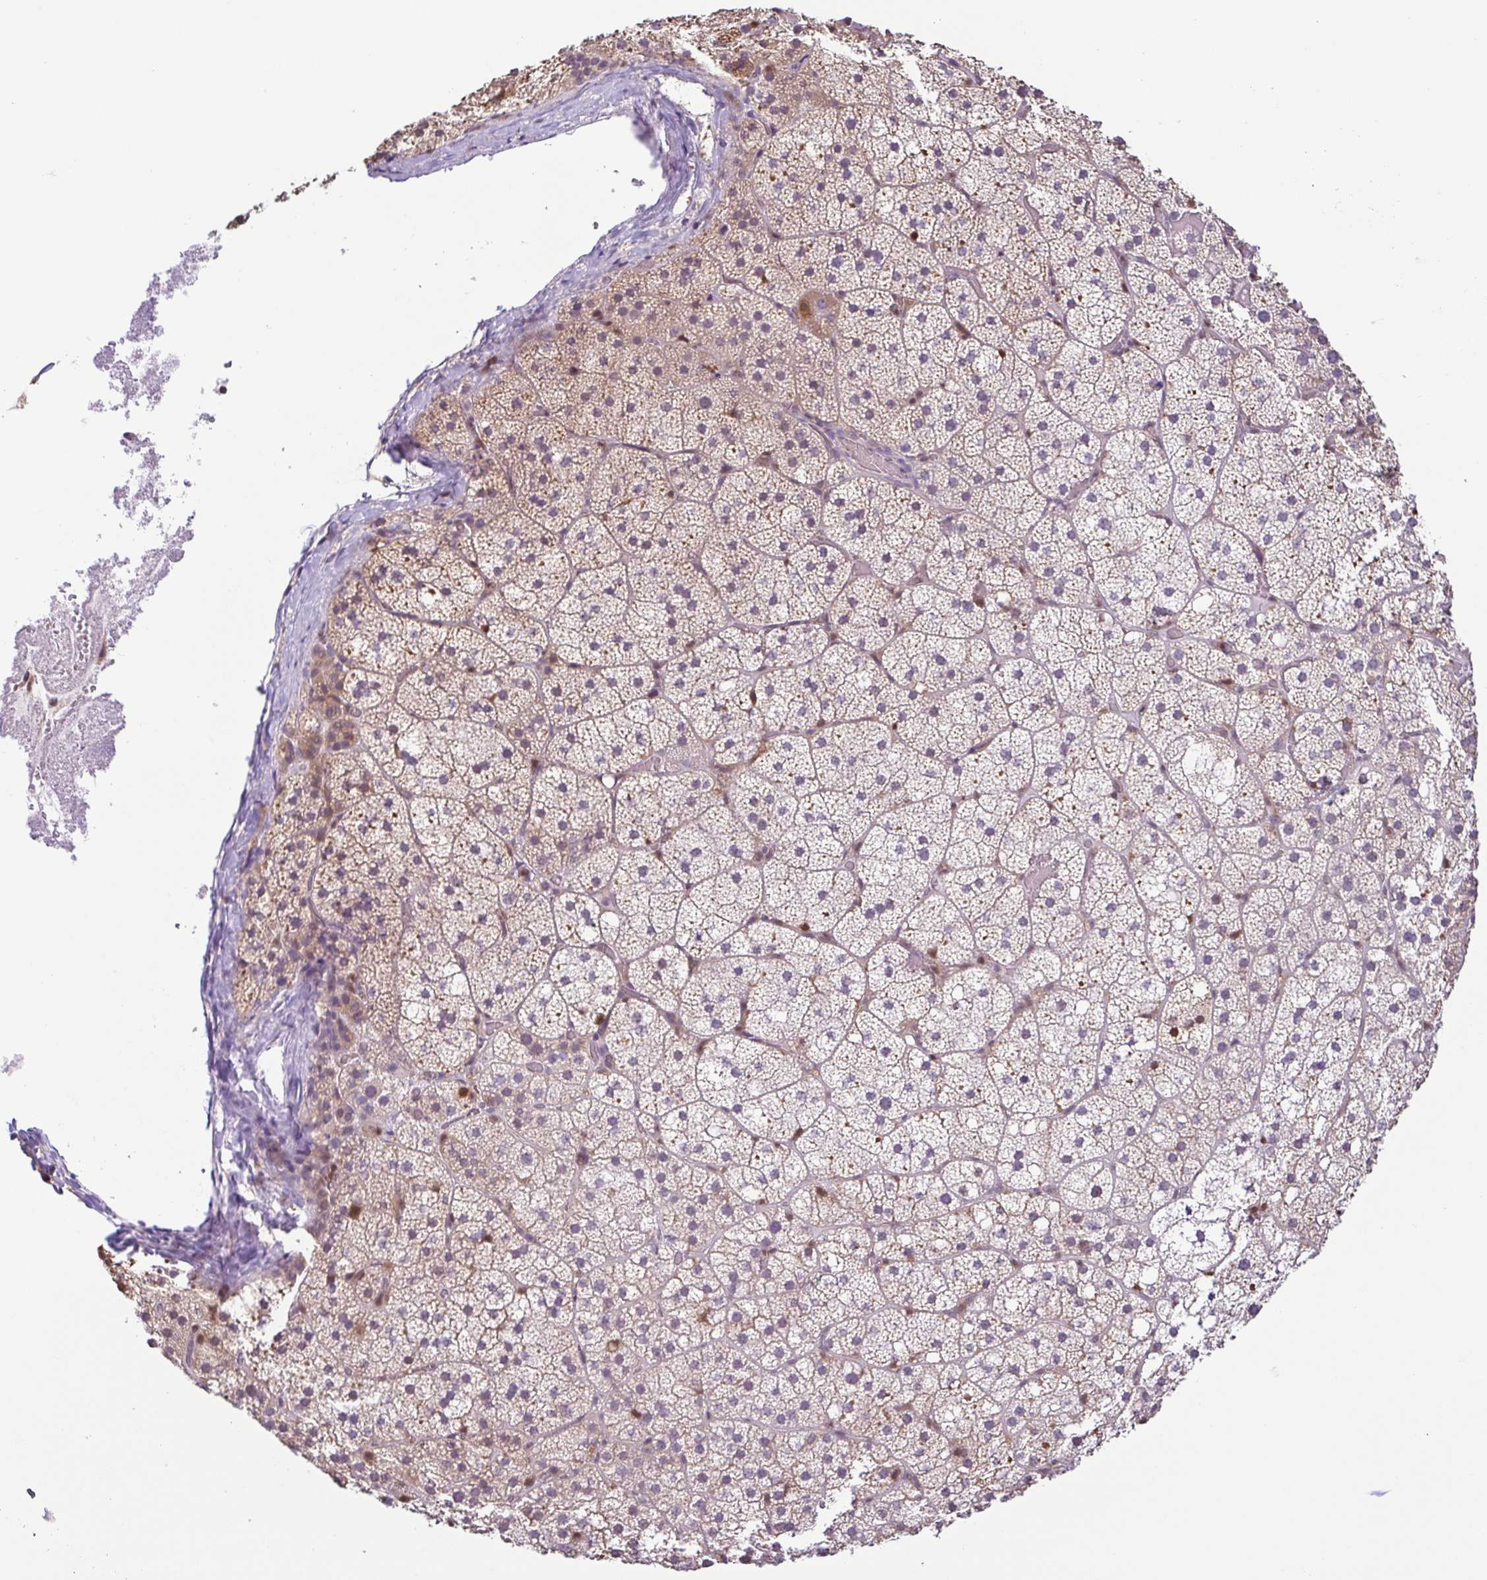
{"staining": {"intensity": "weak", "quantity": ">75%", "location": "cytoplasmic/membranous"}, "tissue": "adrenal gland", "cell_type": "Glandular cells", "image_type": "normal", "snomed": [{"axis": "morphology", "description": "Normal tissue, NOS"}, {"axis": "topography", "description": "Adrenal gland"}], "caption": "Glandular cells display low levels of weak cytoplasmic/membranous positivity in approximately >75% of cells in unremarkable human adrenal gland.", "gene": "PSMB9", "patient": {"sex": "male", "age": 53}}